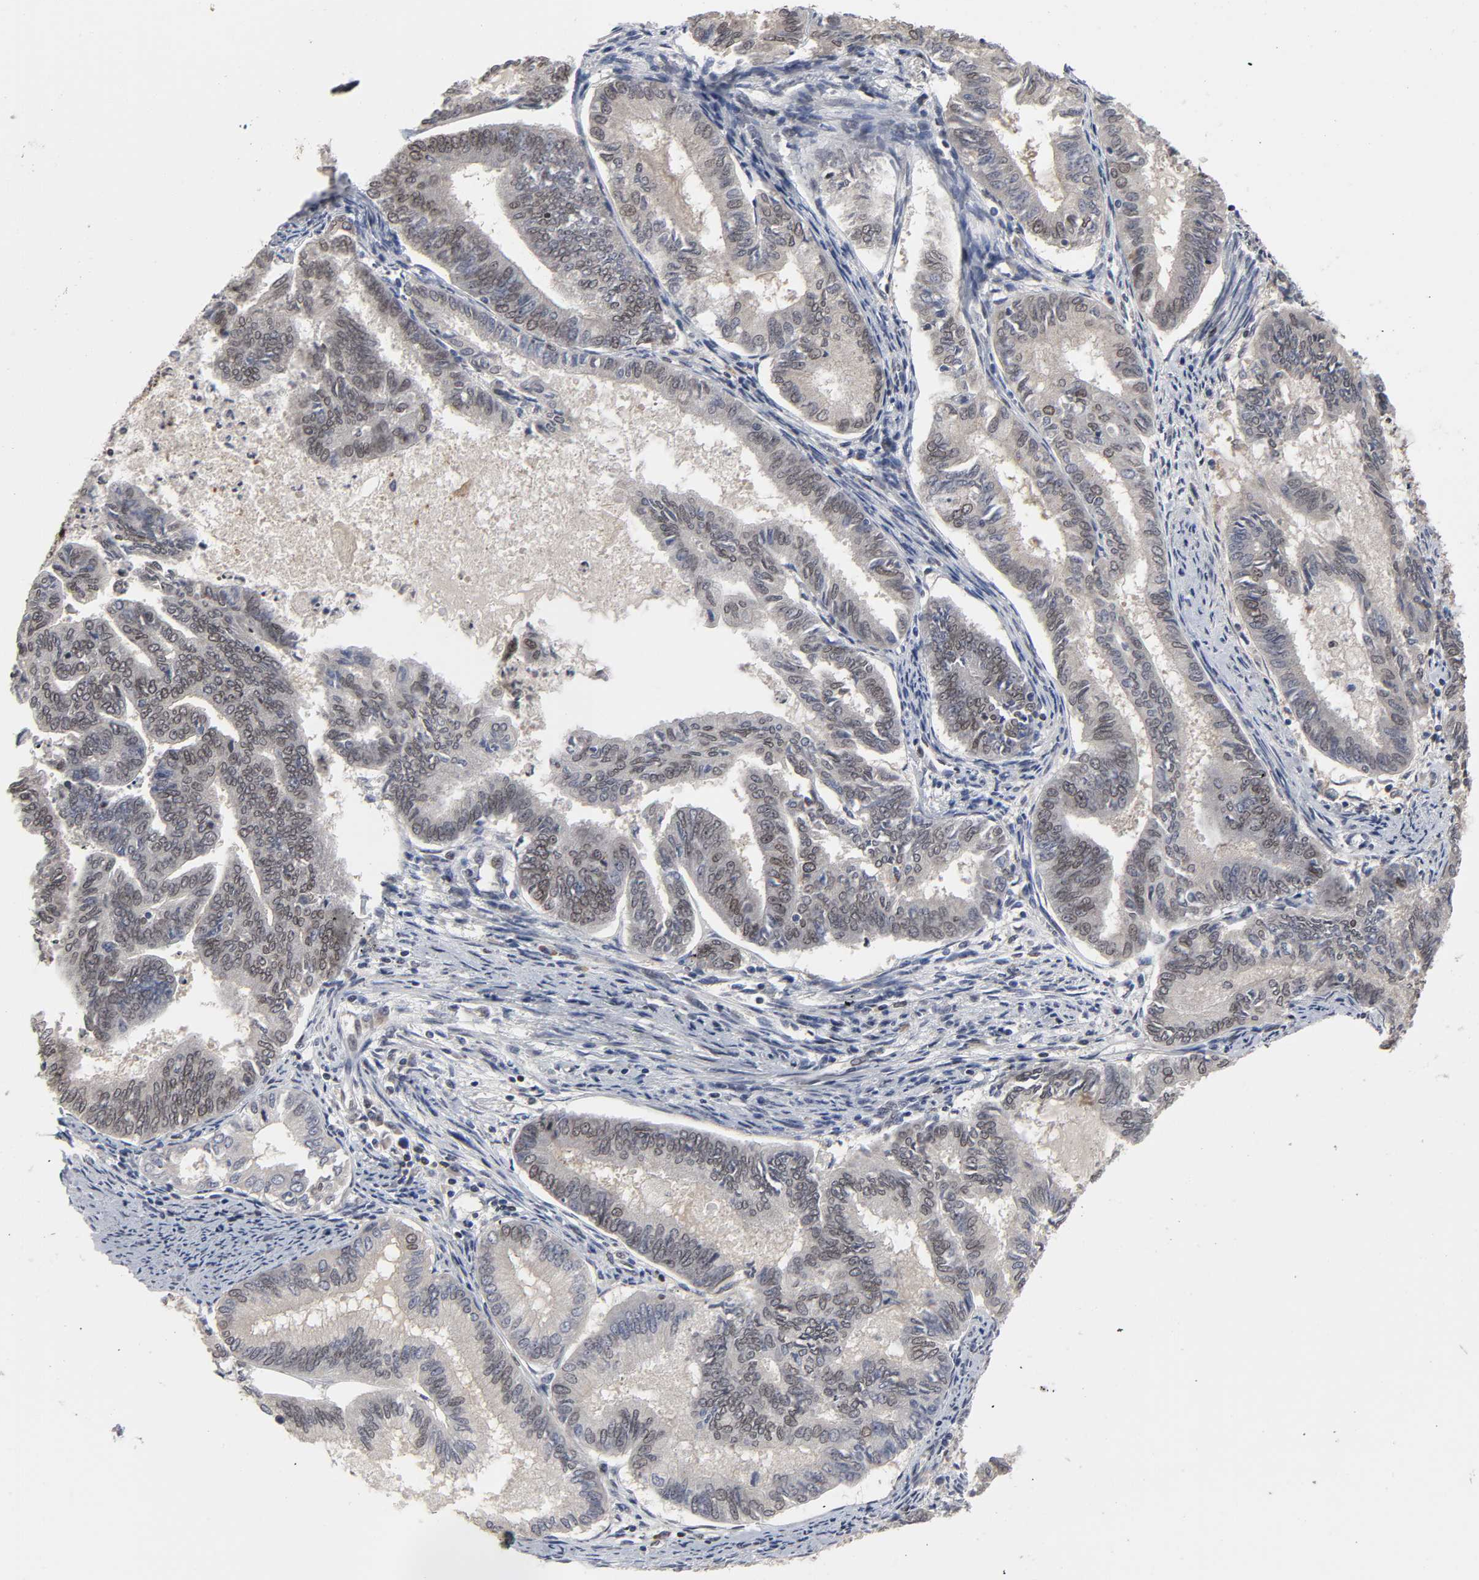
{"staining": {"intensity": "moderate", "quantity": "25%-75%", "location": "cytoplasmic/membranous,nuclear"}, "tissue": "endometrial cancer", "cell_type": "Tumor cells", "image_type": "cancer", "snomed": [{"axis": "morphology", "description": "Adenocarcinoma, NOS"}, {"axis": "topography", "description": "Endometrium"}], "caption": "Tumor cells demonstrate medium levels of moderate cytoplasmic/membranous and nuclear positivity in approximately 25%-75% of cells in human endometrial cancer.", "gene": "CPN2", "patient": {"sex": "female", "age": 86}}